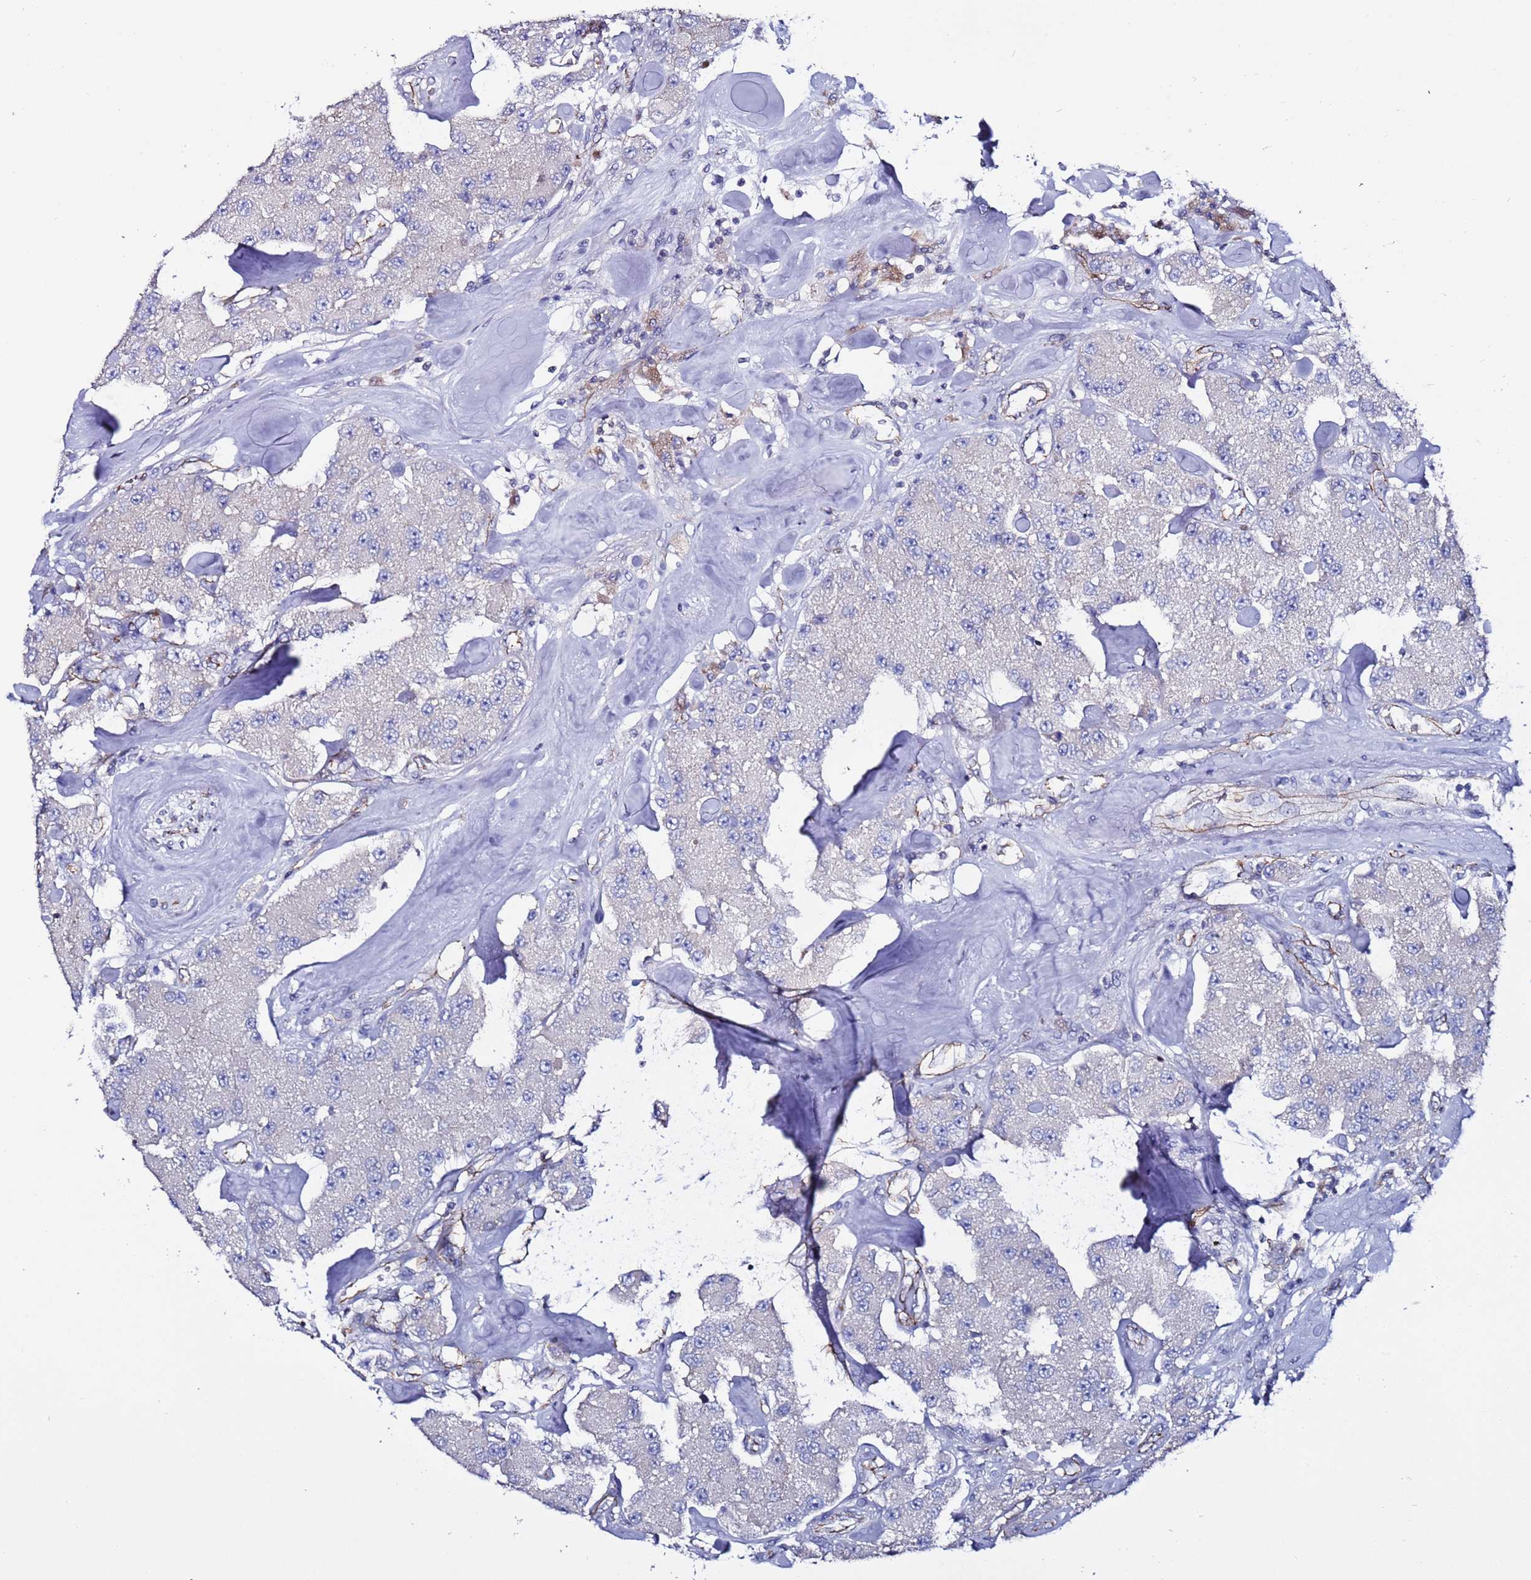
{"staining": {"intensity": "negative", "quantity": "none", "location": "none"}, "tissue": "carcinoid", "cell_type": "Tumor cells", "image_type": "cancer", "snomed": [{"axis": "morphology", "description": "Carcinoid, malignant, NOS"}, {"axis": "topography", "description": "Pancreas"}], "caption": "Immunohistochemical staining of carcinoid displays no significant positivity in tumor cells.", "gene": "TENM3", "patient": {"sex": "male", "age": 41}}